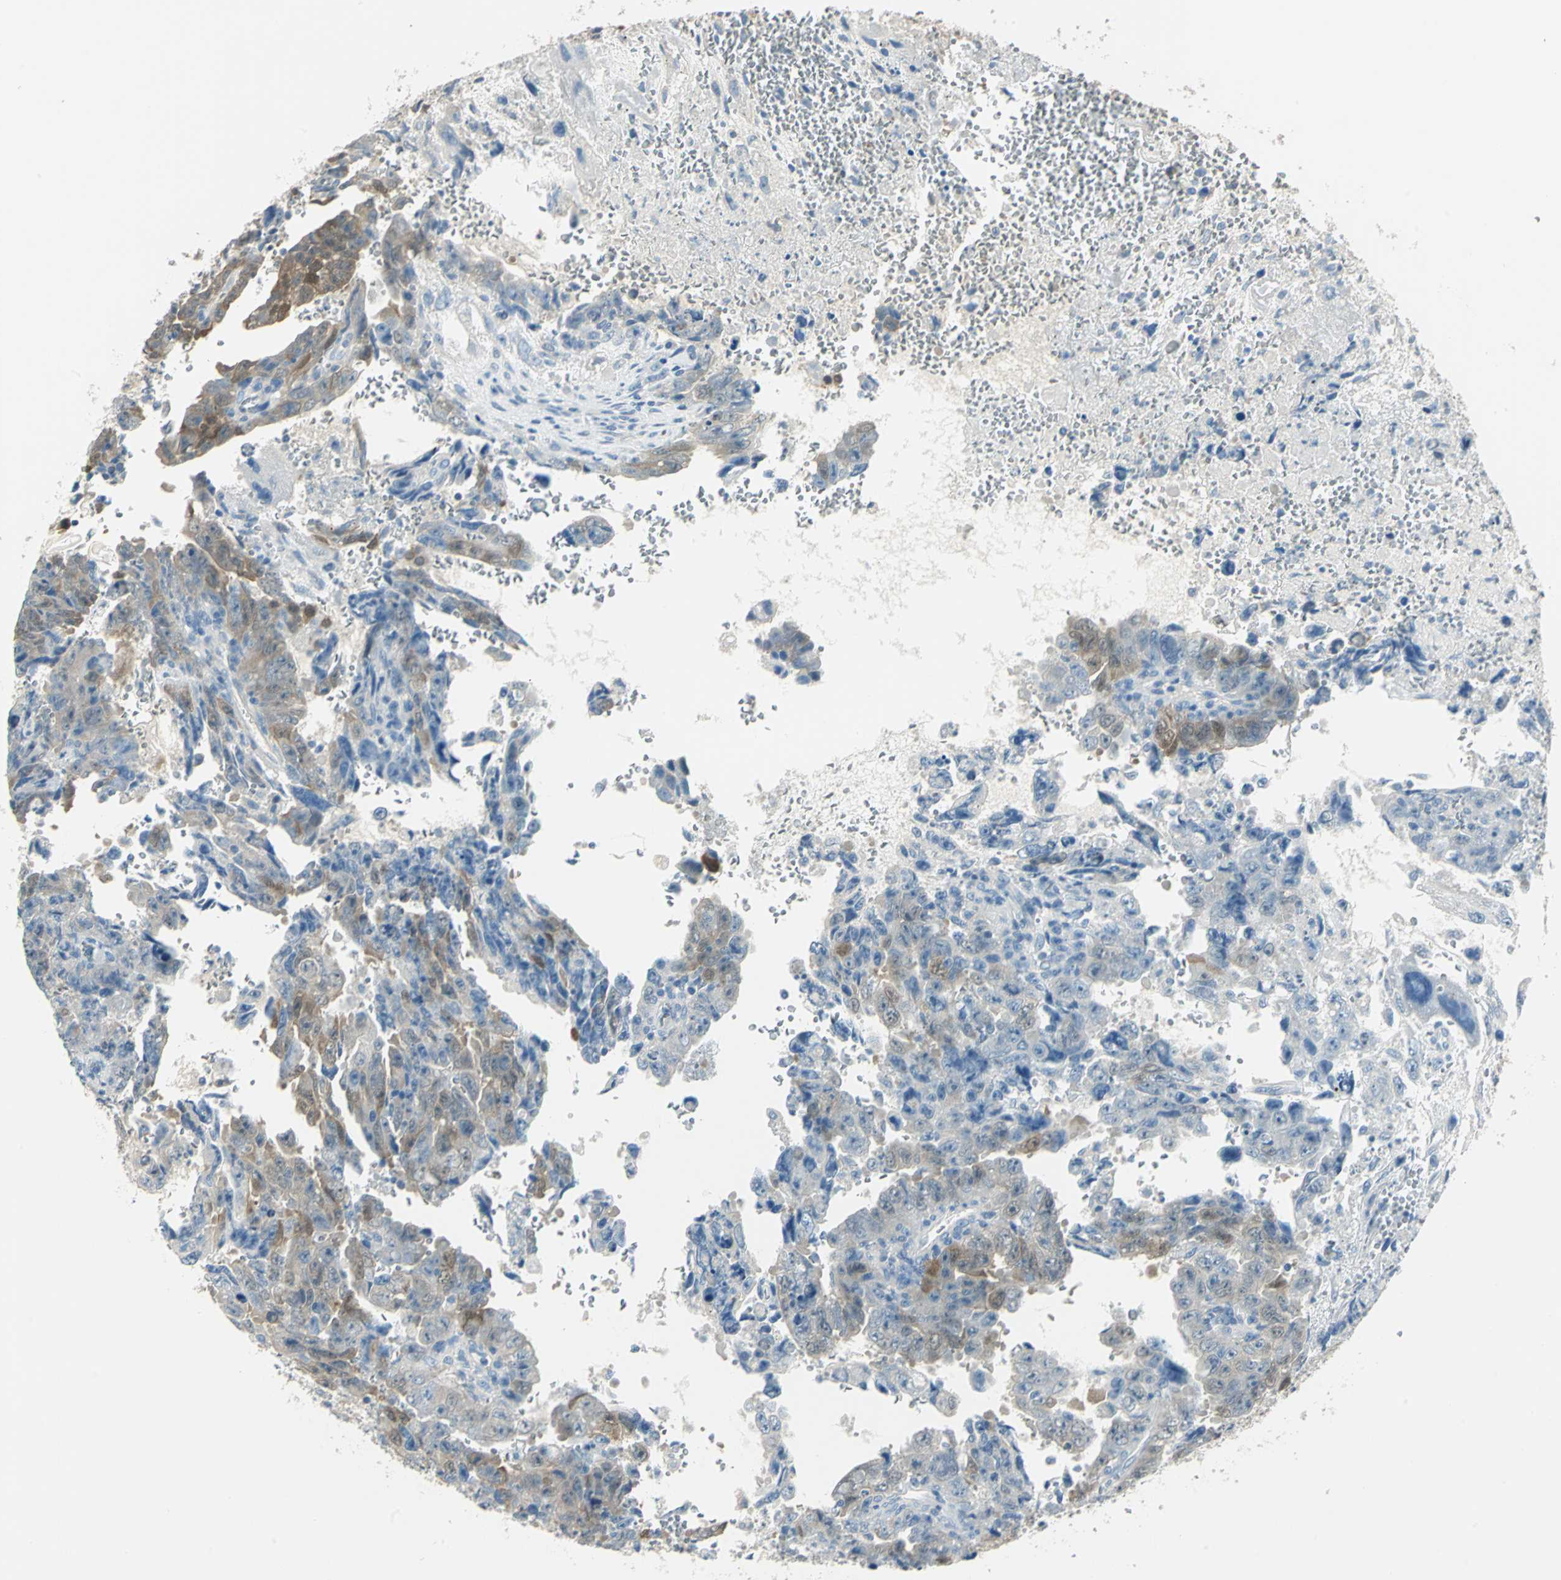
{"staining": {"intensity": "moderate", "quantity": "<25%", "location": "cytoplasmic/membranous"}, "tissue": "testis cancer", "cell_type": "Tumor cells", "image_type": "cancer", "snomed": [{"axis": "morphology", "description": "Carcinoma, Embryonal, NOS"}, {"axis": "topography", "description": "Testis"}], "caption": "Protein expression analysis of testis embryonal carcinoma exhibits moderate cytoplasmic/membranous expression in about <25% of tumor cells.", "gene": "UCHL1", "patient": {"sex": "male", "age": 28}}